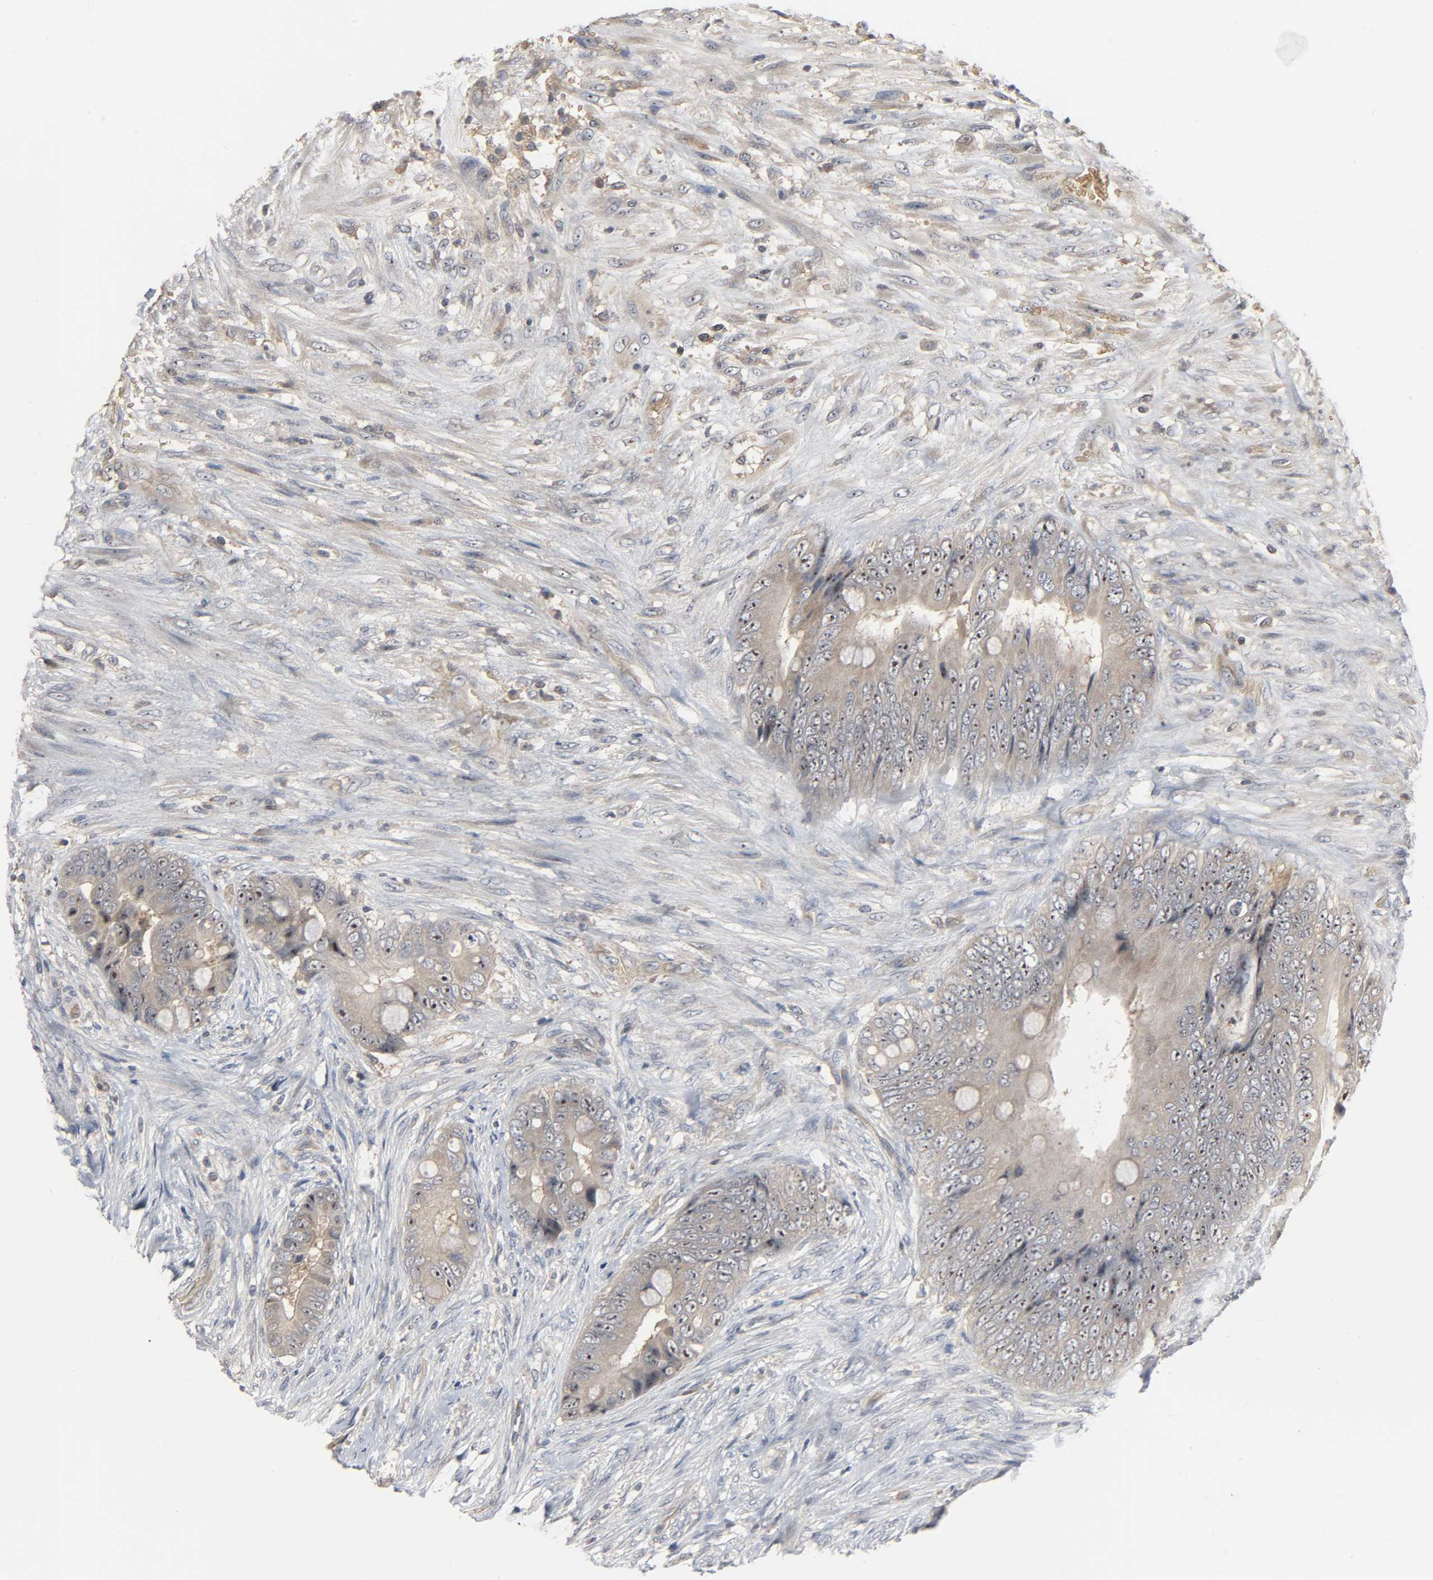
{"staining": {"intensity": "moderate", "quantity": ">75%", "location": "cytoplasmic/membranous"}, "tissue": "colorectal cancer", "cell_type": "Tumor cells", "image_type": "cancer", "snomed": [{"axis": "morphology", "description": "Adenocarcinoma, NOS"}, {"axis": "topography", "description": "Rectum"}], "caption": "Colorectal cancer (adenocarcinoma) was stained to show a protein in brown. There is medium levels of moderate cytoplasmic/membranous expression in approximately >75% of tumor cells. (Brightfield microscopy of DAB IHC at high magnification).", "gene": "PLEKHA2", "patient": {"sex": "female", "age": 77}}